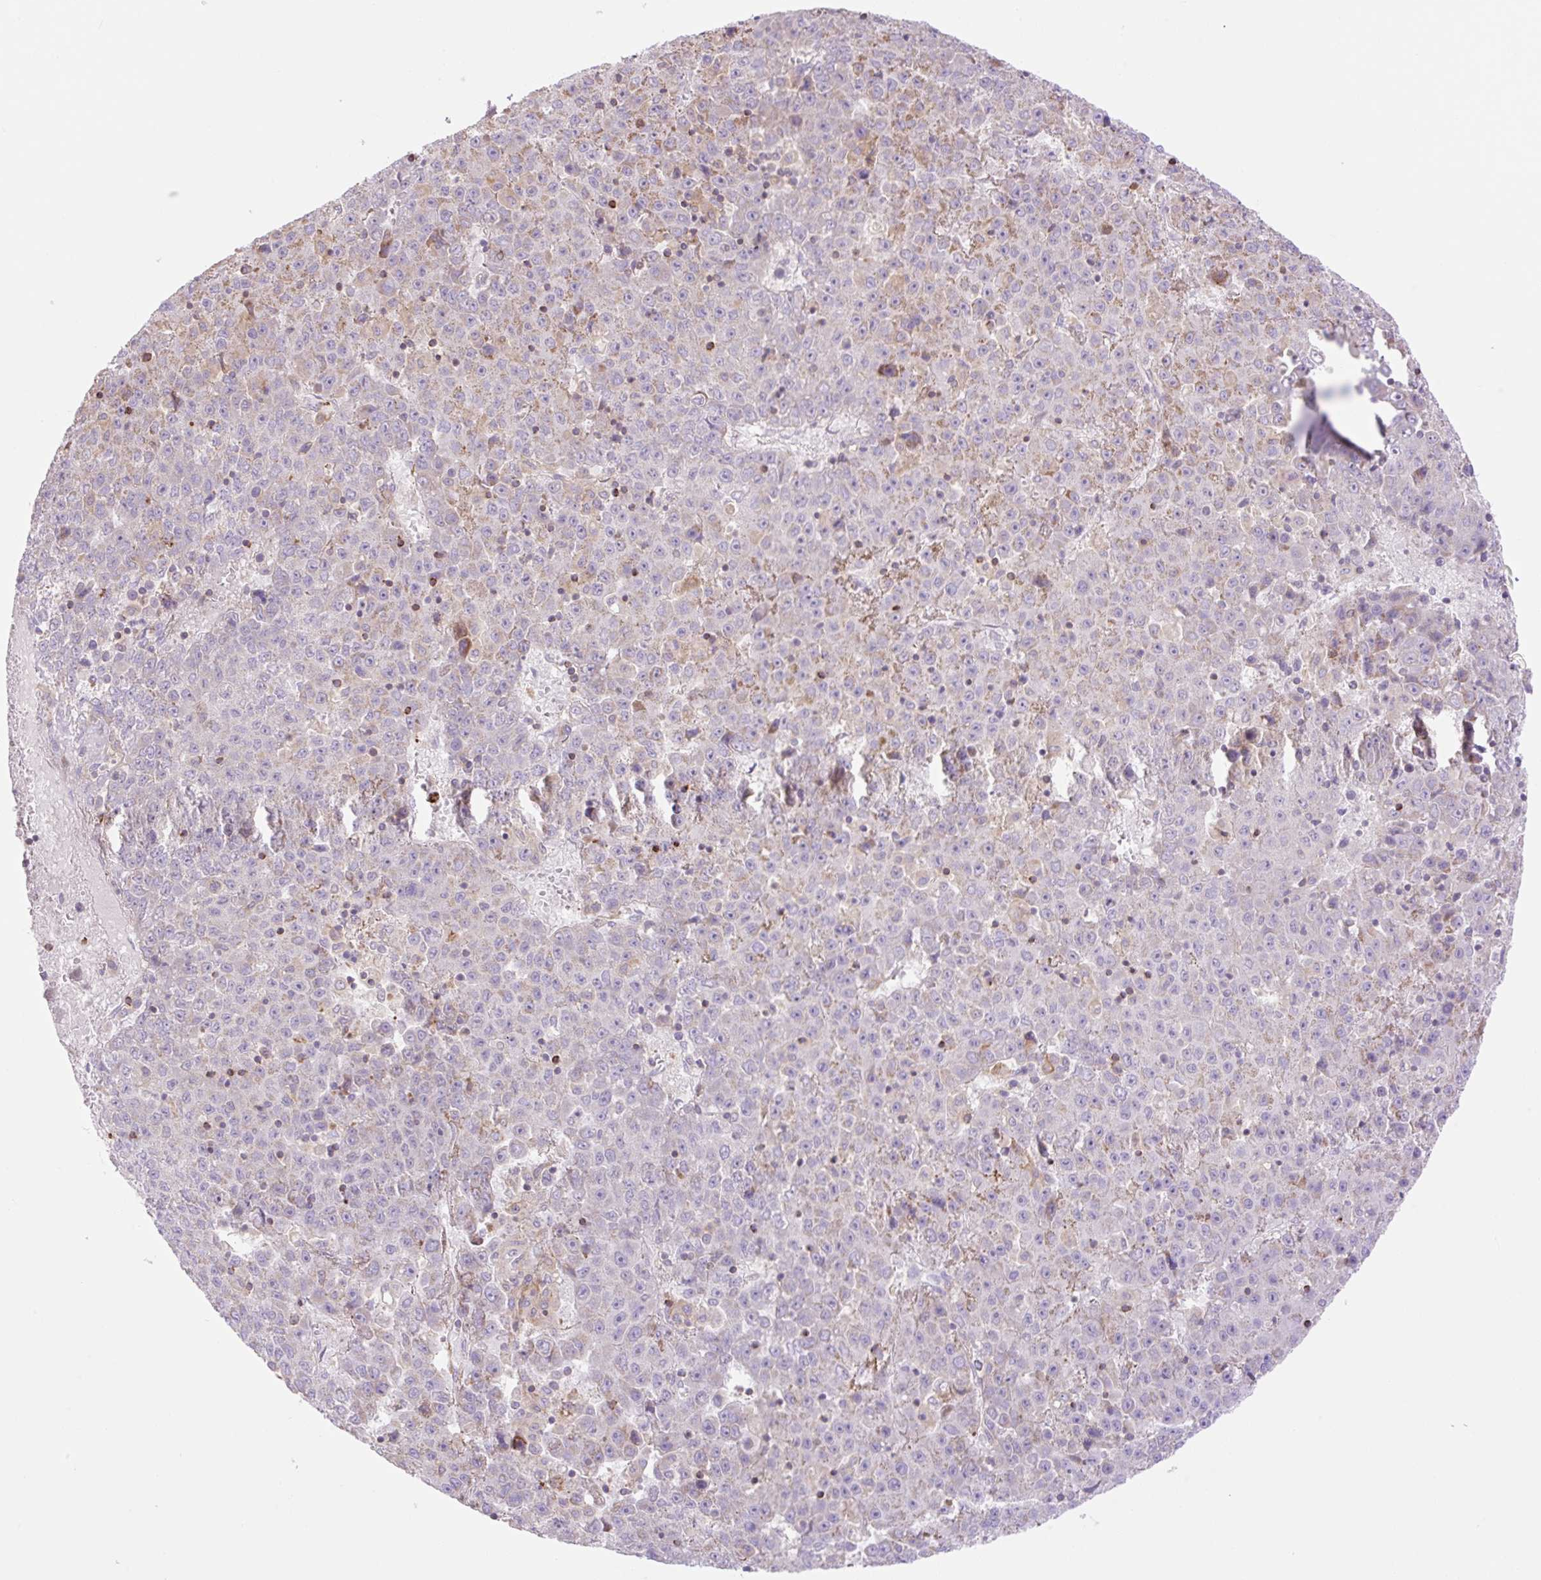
{"staining": {"intensity": "moderate", "quantity": "<25%", "location": "cytoplasmic/membranous"}, "tissue": "liver cancer", "cell_type": "Tumor cells", "image_type": "cancer", "snomed": [{"axis": "morphology", "description": "Carcinoma, Hepatocellular, NOS"}, {"axis": "topography", "description": "Liver"}], "caption": "Hepatocellular carcinoma (liver) stained with immunohistochemistry reveals moderate cytoplasmic/membranous staining in about <25% of tumor cells. (IHC, brightfield microscopy, high magnification).", "gene": "VPS25", "patient": {"sex": "female", "age": 53}}